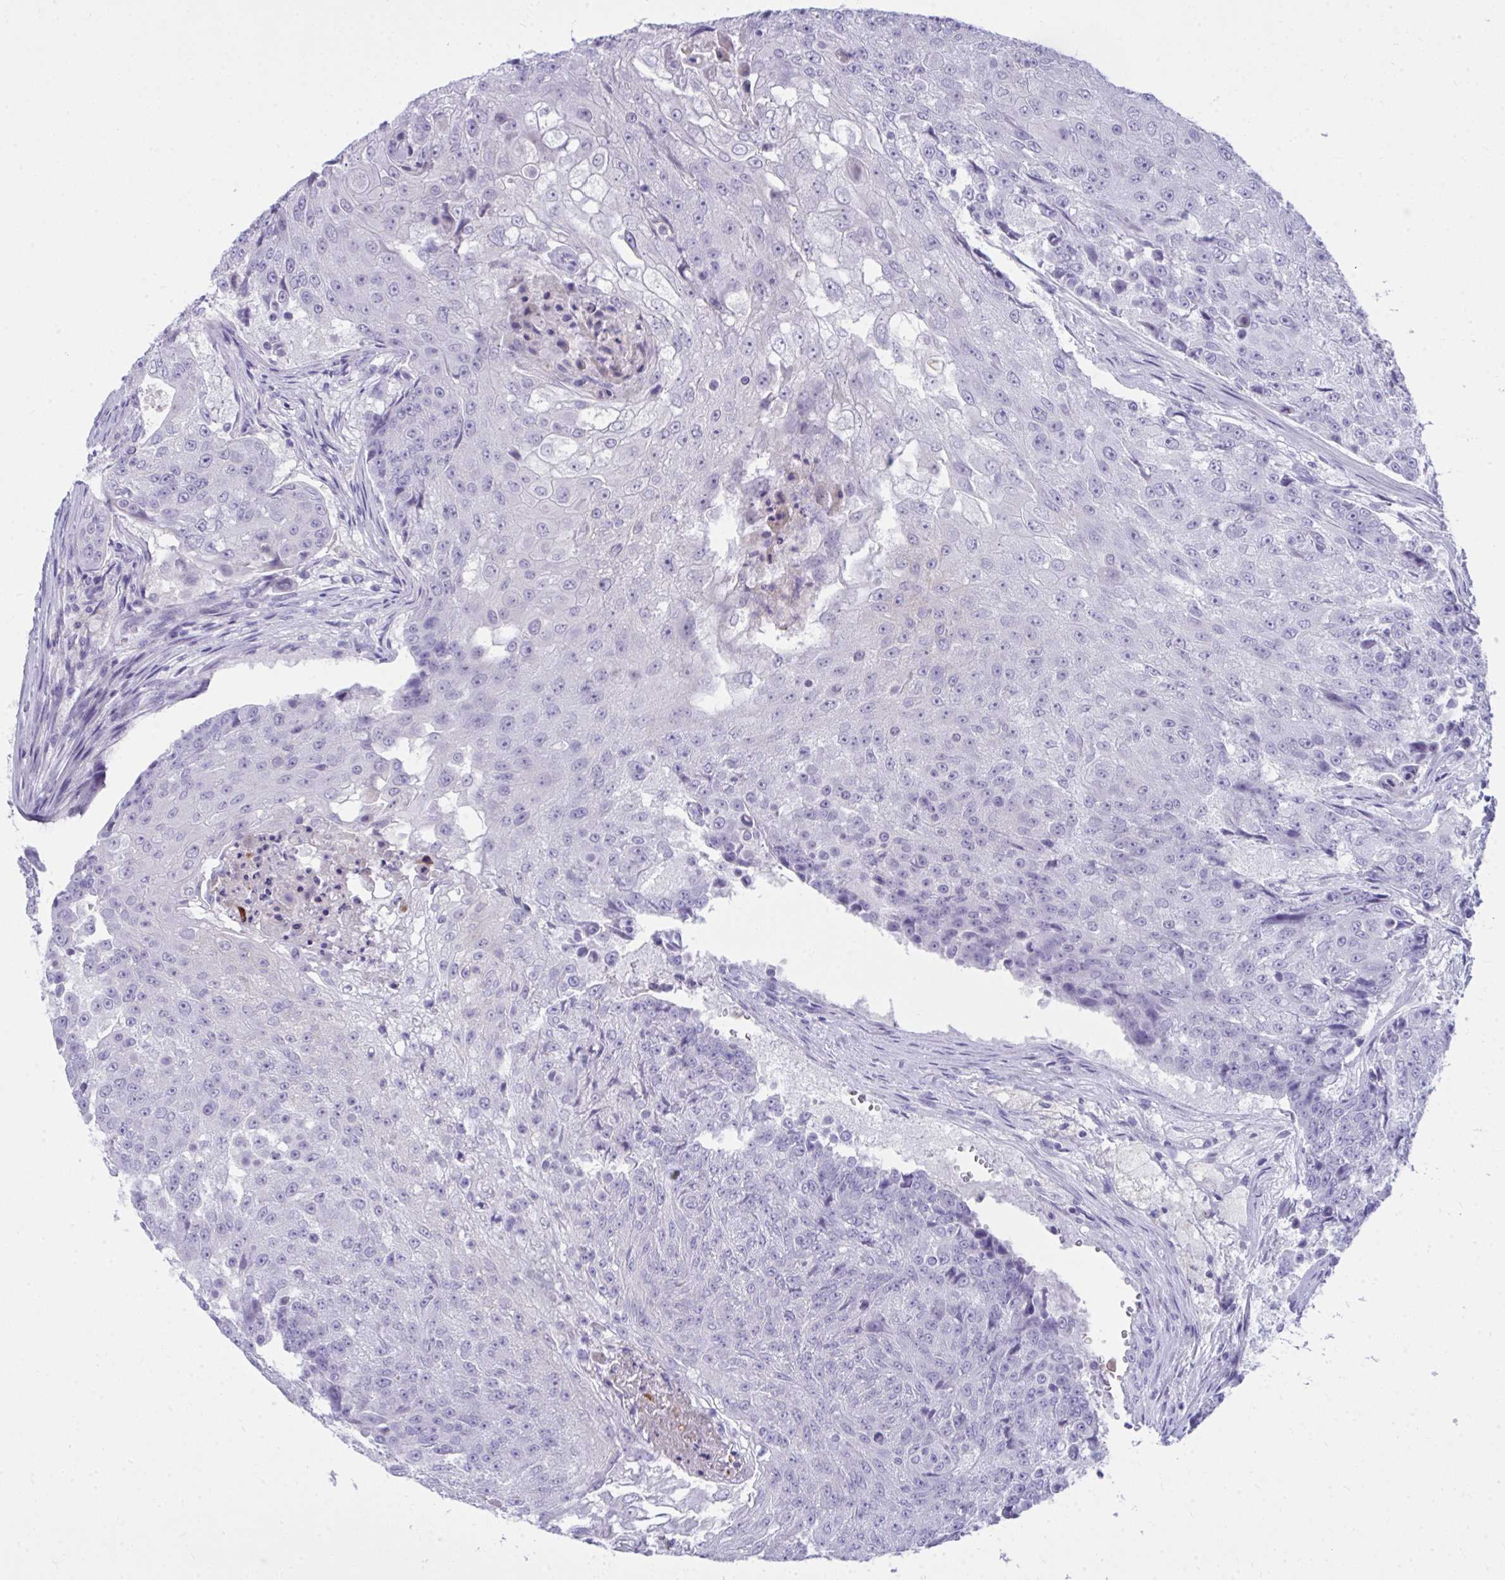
{"staining": {"intensity": "negative", "quantity": "none", "location": "none"}, "tissue": "urothelial cancer", "cell_type": "Tumor cells", "image_type": "cancer", "snomed": [{"axis": "morphology", "description": "Urothelial carcinoma, High grade"}, {"axis": "topography", "description": "Urinary bladder"}], "caption": "Tumor cells are negative for protein expression in human urothelial carcinoma (high-grade).", "gene": "PIGZ", "patient": {"sex": "female", "age": 63}}